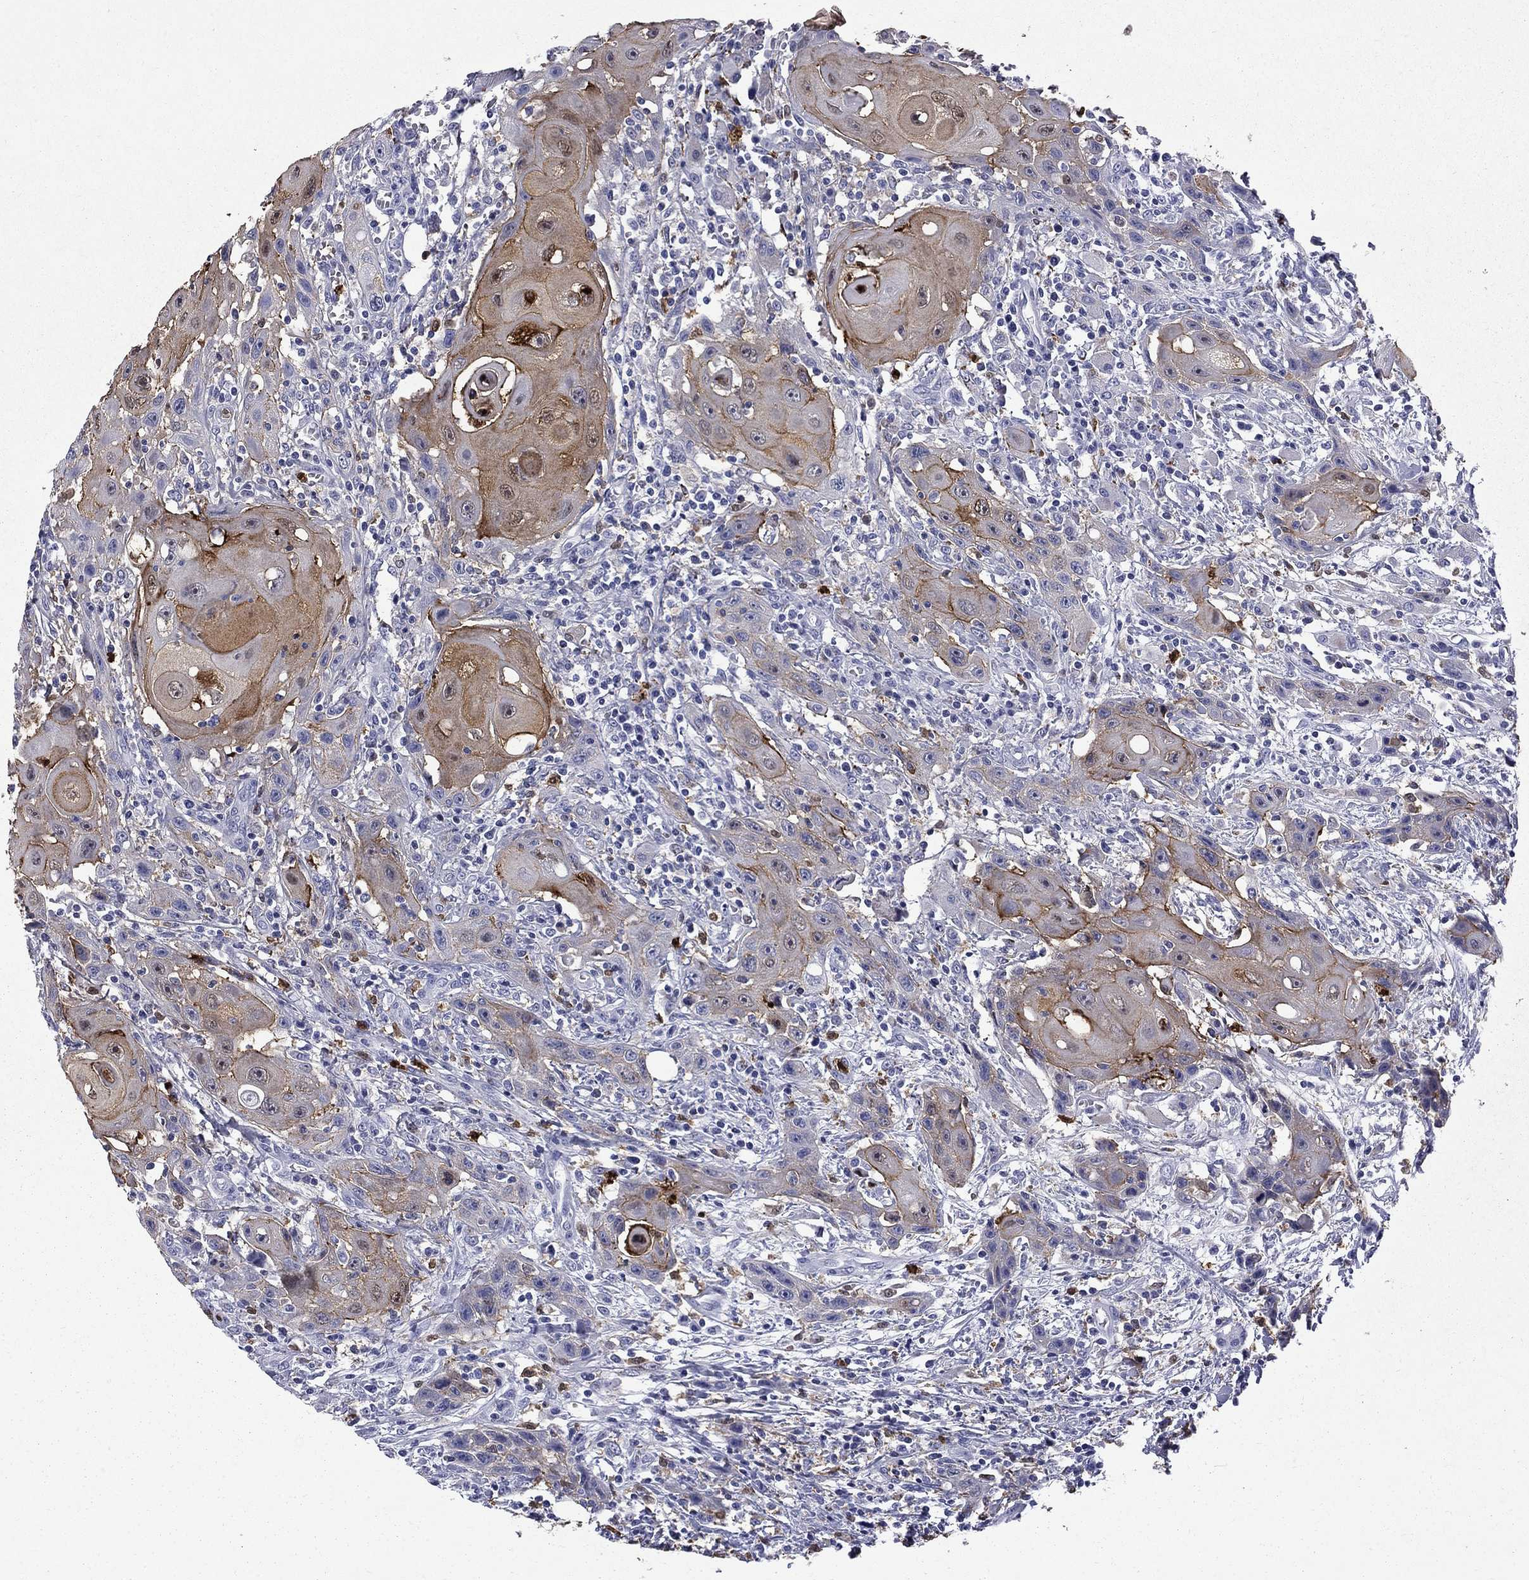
{"staining": {"intensity": "moderate", "quantity": "25%-75%", "location": "cytoplasmic/membranous"}, "tissue": "head and neck cancer", "cell_type": "Tumor cells", "image_type": "cancer", "snomed": [{"axis": "morphology", "description": "Normal tissue, NOS"}, {"axis": "morphology", "description": "Squamous cell carcinoma, NOS"}, {"axis": "topography", "description": "Oral tissue"}, {"axis": "topography", "description": "Head-Neck"}], "caption": "Immunohistochemistry (DAB) staining of human head and neck cancer (squamous cell carcinoma) shows moderate cytoplasmic/membranous protein positivity in approximately 25%-75% of tumor cells.", "gene": "TRIM29", "patient": {"sex": "male", "age": 71}}